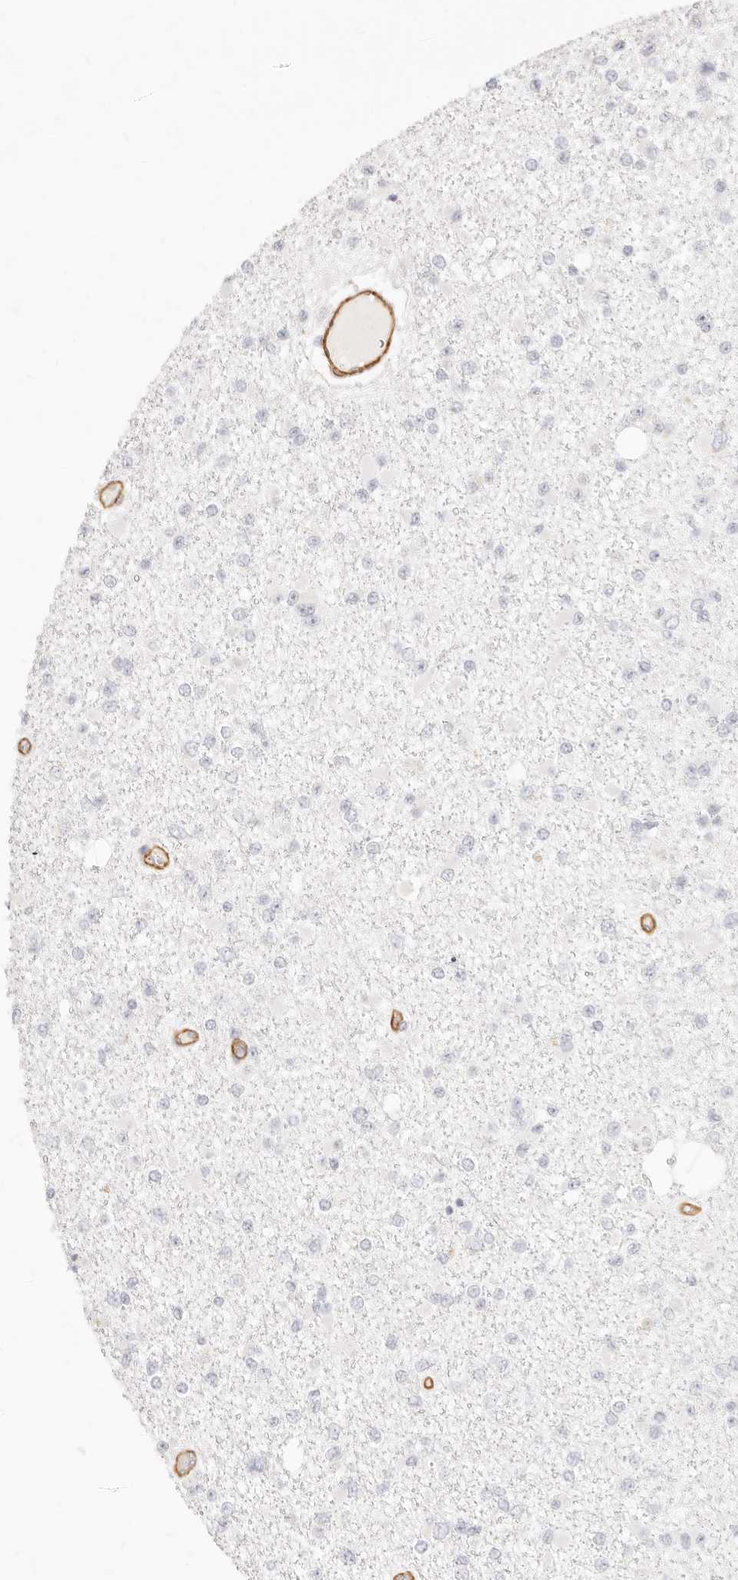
{"staining": {"intensity": "negative", "quantity": "none", "location": "none"}, "tissue": "glioma", "cell_type": "Tumor cells", "image_type": "cancer", "snomed": [{"axis": "morphology", "description": "Glioma, malignant, Low grade"}, {"axis": "topography", "description": "Brain"}], "caption": "Immunohistochemical staining of malignant low-grade glioma displays no significant staining in tumor cells. Brightfield microscopy of immunohistochemistry stained with DAB (brown) and hematoxylin (blue), captured at high magnification.", "gene": "NUS1", "patient": {"sex": "female", "age": 22}}